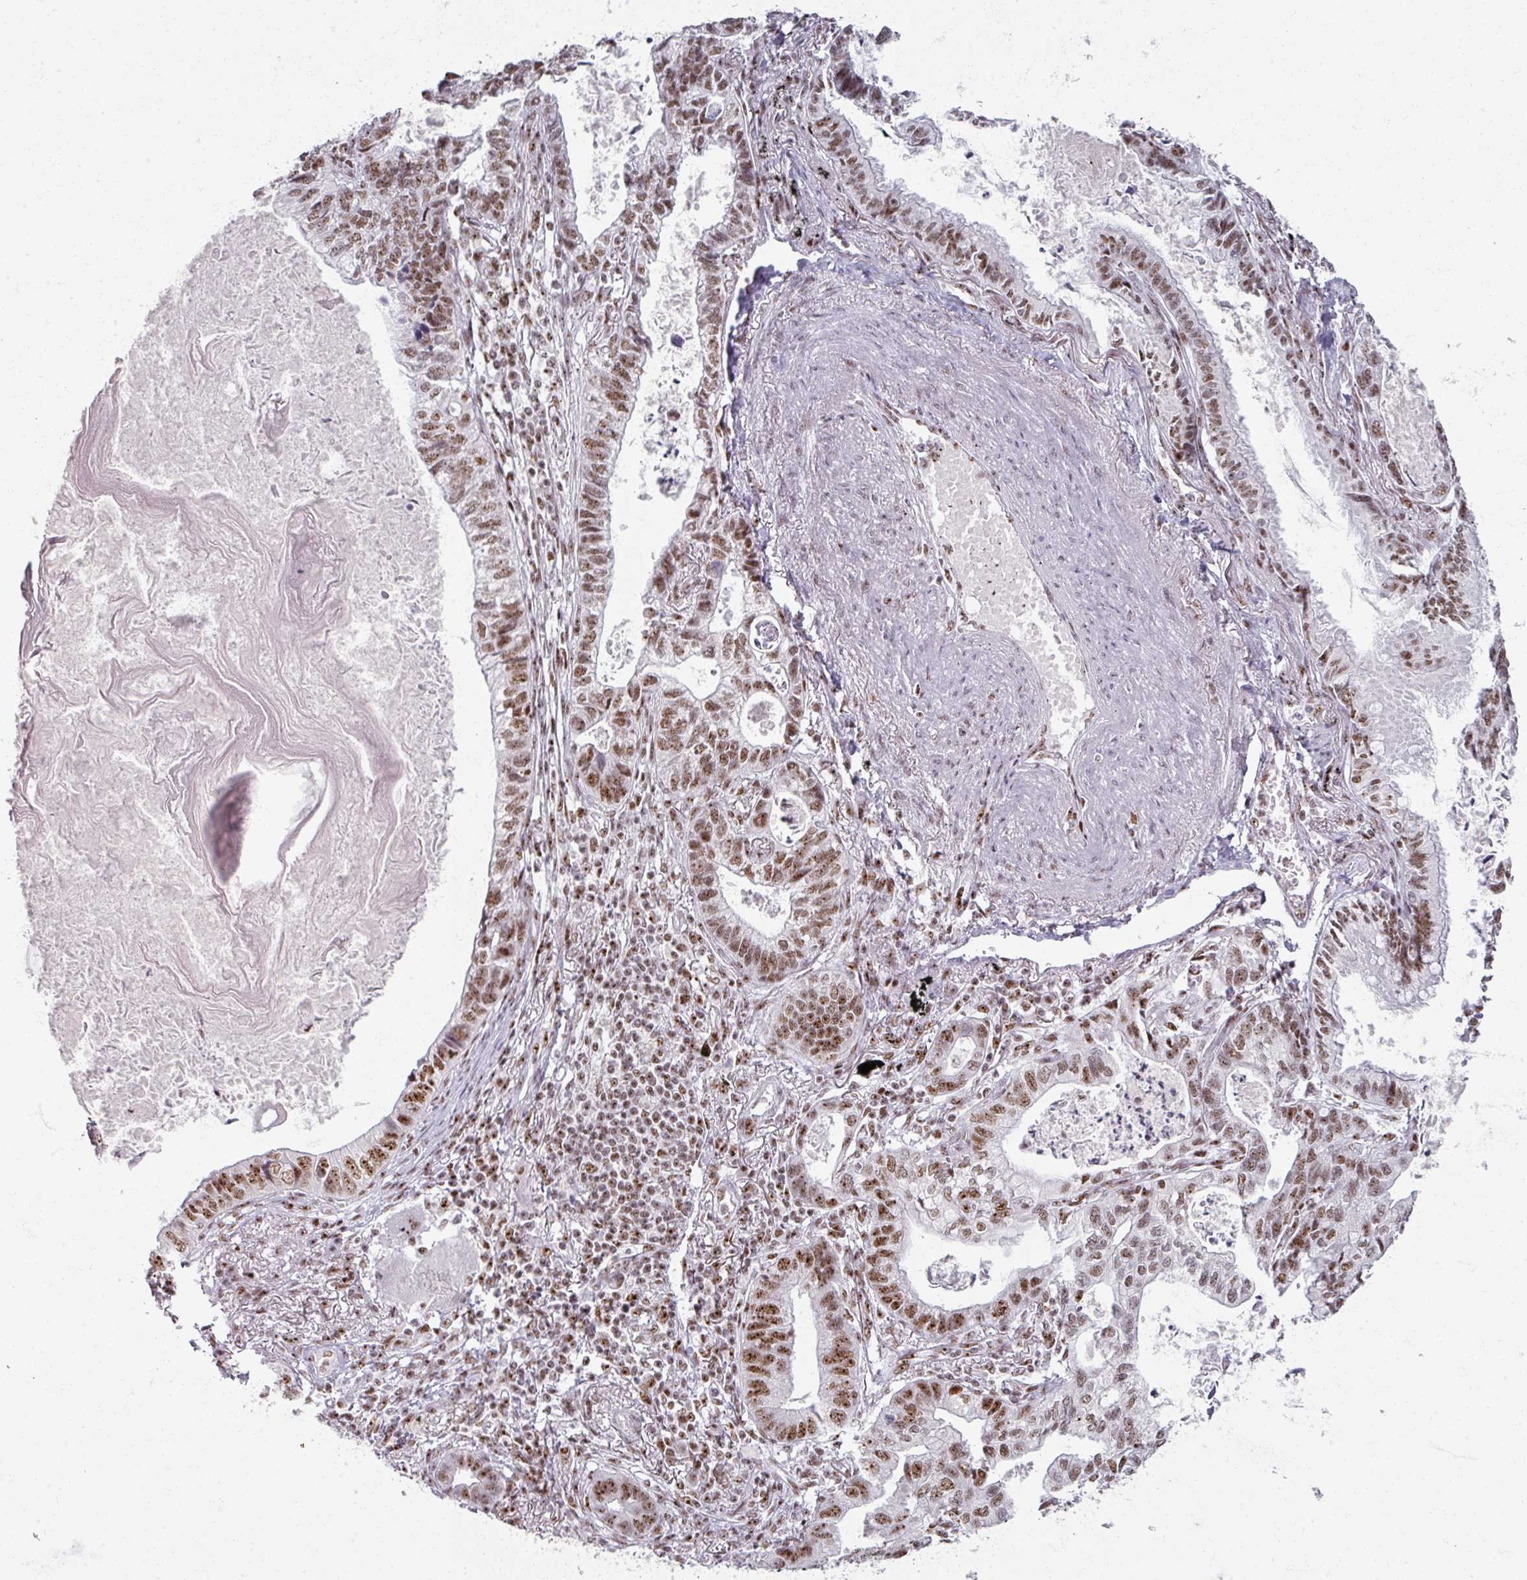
{"staining": {"intensity": "moderate", "quantity": ">75%", "location": "nuclear"}, "tissue": "lung cancer", "cell_type": "Tumor cells", "image_type": "cancer", "snomed": [{"axis": "morphology", "description": "Adenocarcinoma, NOS"}, {"axis": "topography", "description": "Lung"}], "caption": "This micrograph exhibits lung adenocarcinoma stained with immunohistochemistry (IHC) to label a protein in brown. The nuclear of tumor cells show moderate positivity for the protein. Nuclei are counter-stained blue.", "gene": "ADAR", "patient": {"sex": "male", "age": 67}}